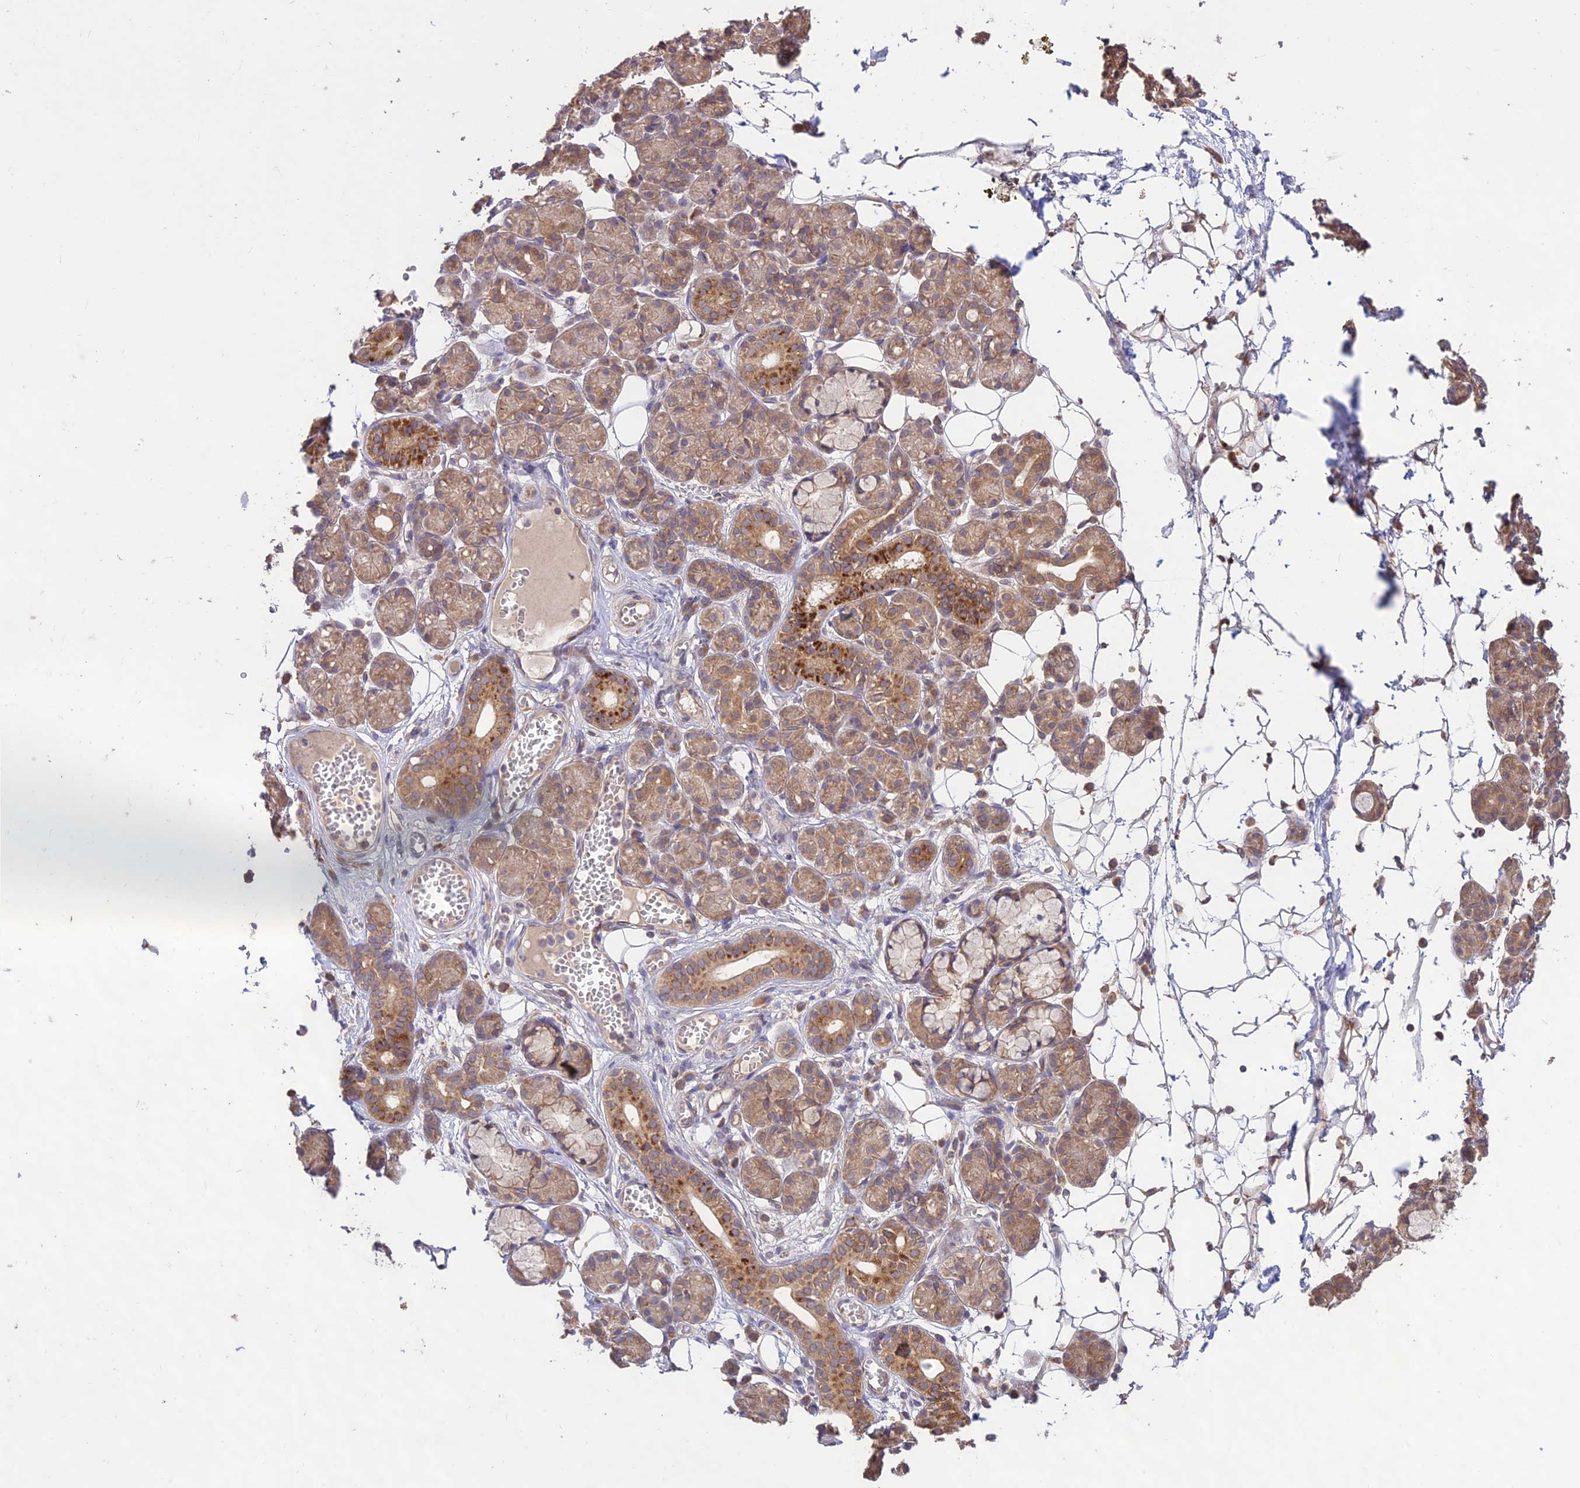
{"staining": {"intensity": "moderate", "quantity": ">75%", "location": "cytoplasmic/membranous"}, "tissue": "salivary gland", "cell_type": "Glandular cells", "image_type": "normal", "snomed": [{"axis": "morphology", "description": "Normal tissue, NOS"}, {"axis": "topography", "description": "Salivary gland"}], "caption": "This is a micrograph of IHC staining of normal salivary gland, which shows moderate positivity in the cytoplasmic/membranous of glandular cells.", "gene": "TMEM259", "patient": {"sex": "male", "age": 63}}